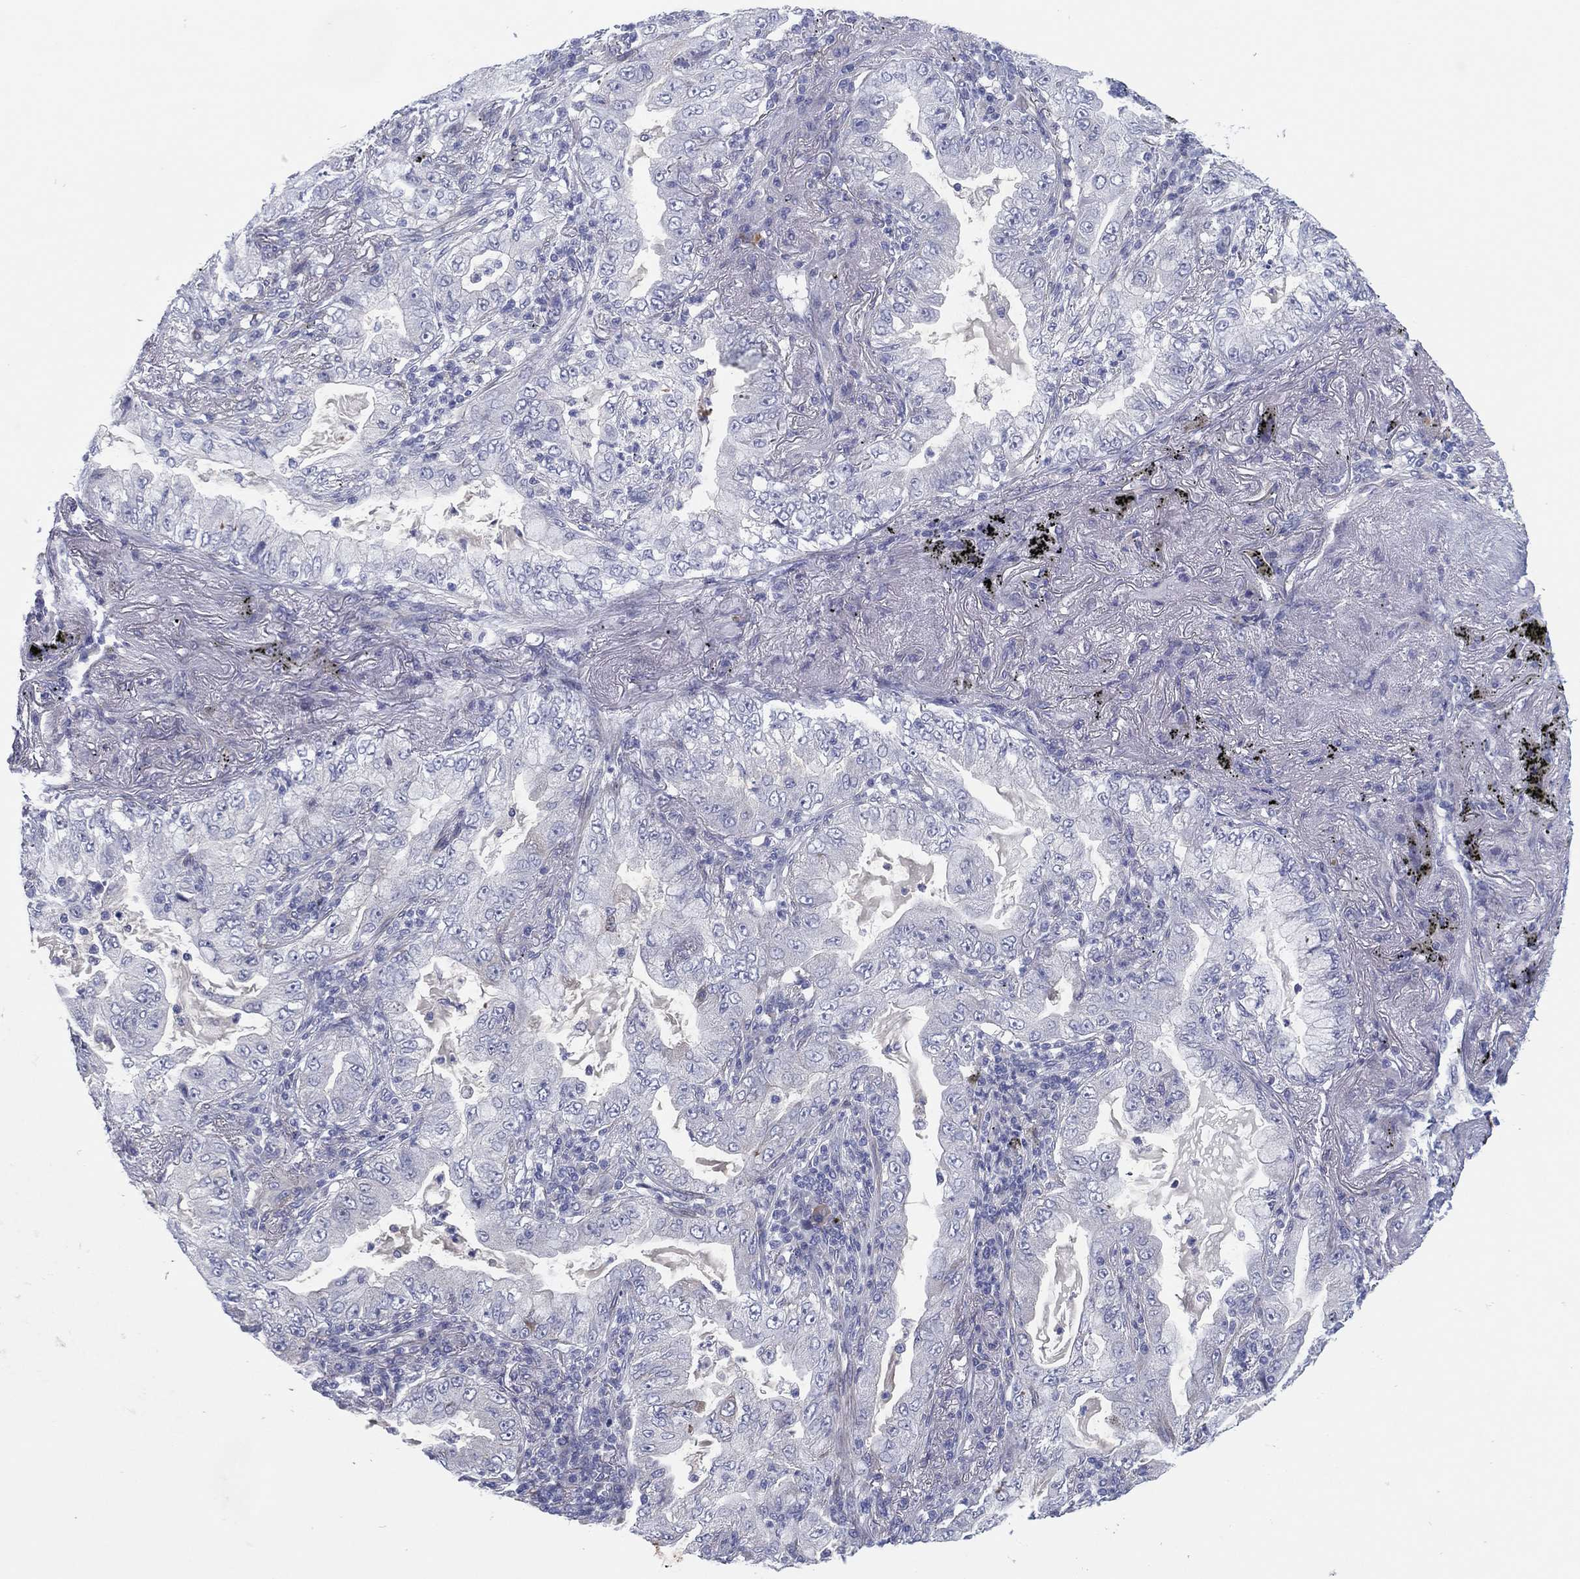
{"staining": {"intensity": "negative", "quantity": "none", "location": "none"}, "tissue": "lung cancer", "cell_type": "Tumor cells", "image_type": "cancer", "snomed": [{"axis": "morphology", "description": "Adenocarcinoma, NOS"}, {"axis": "topography", "description": "Lung"}], "caption": "Tumor cells are negative for brown protein staining in lung adenocarcinoma.", "gene": "HEATR4", "patient": {"sex": "female", "age": 73}}